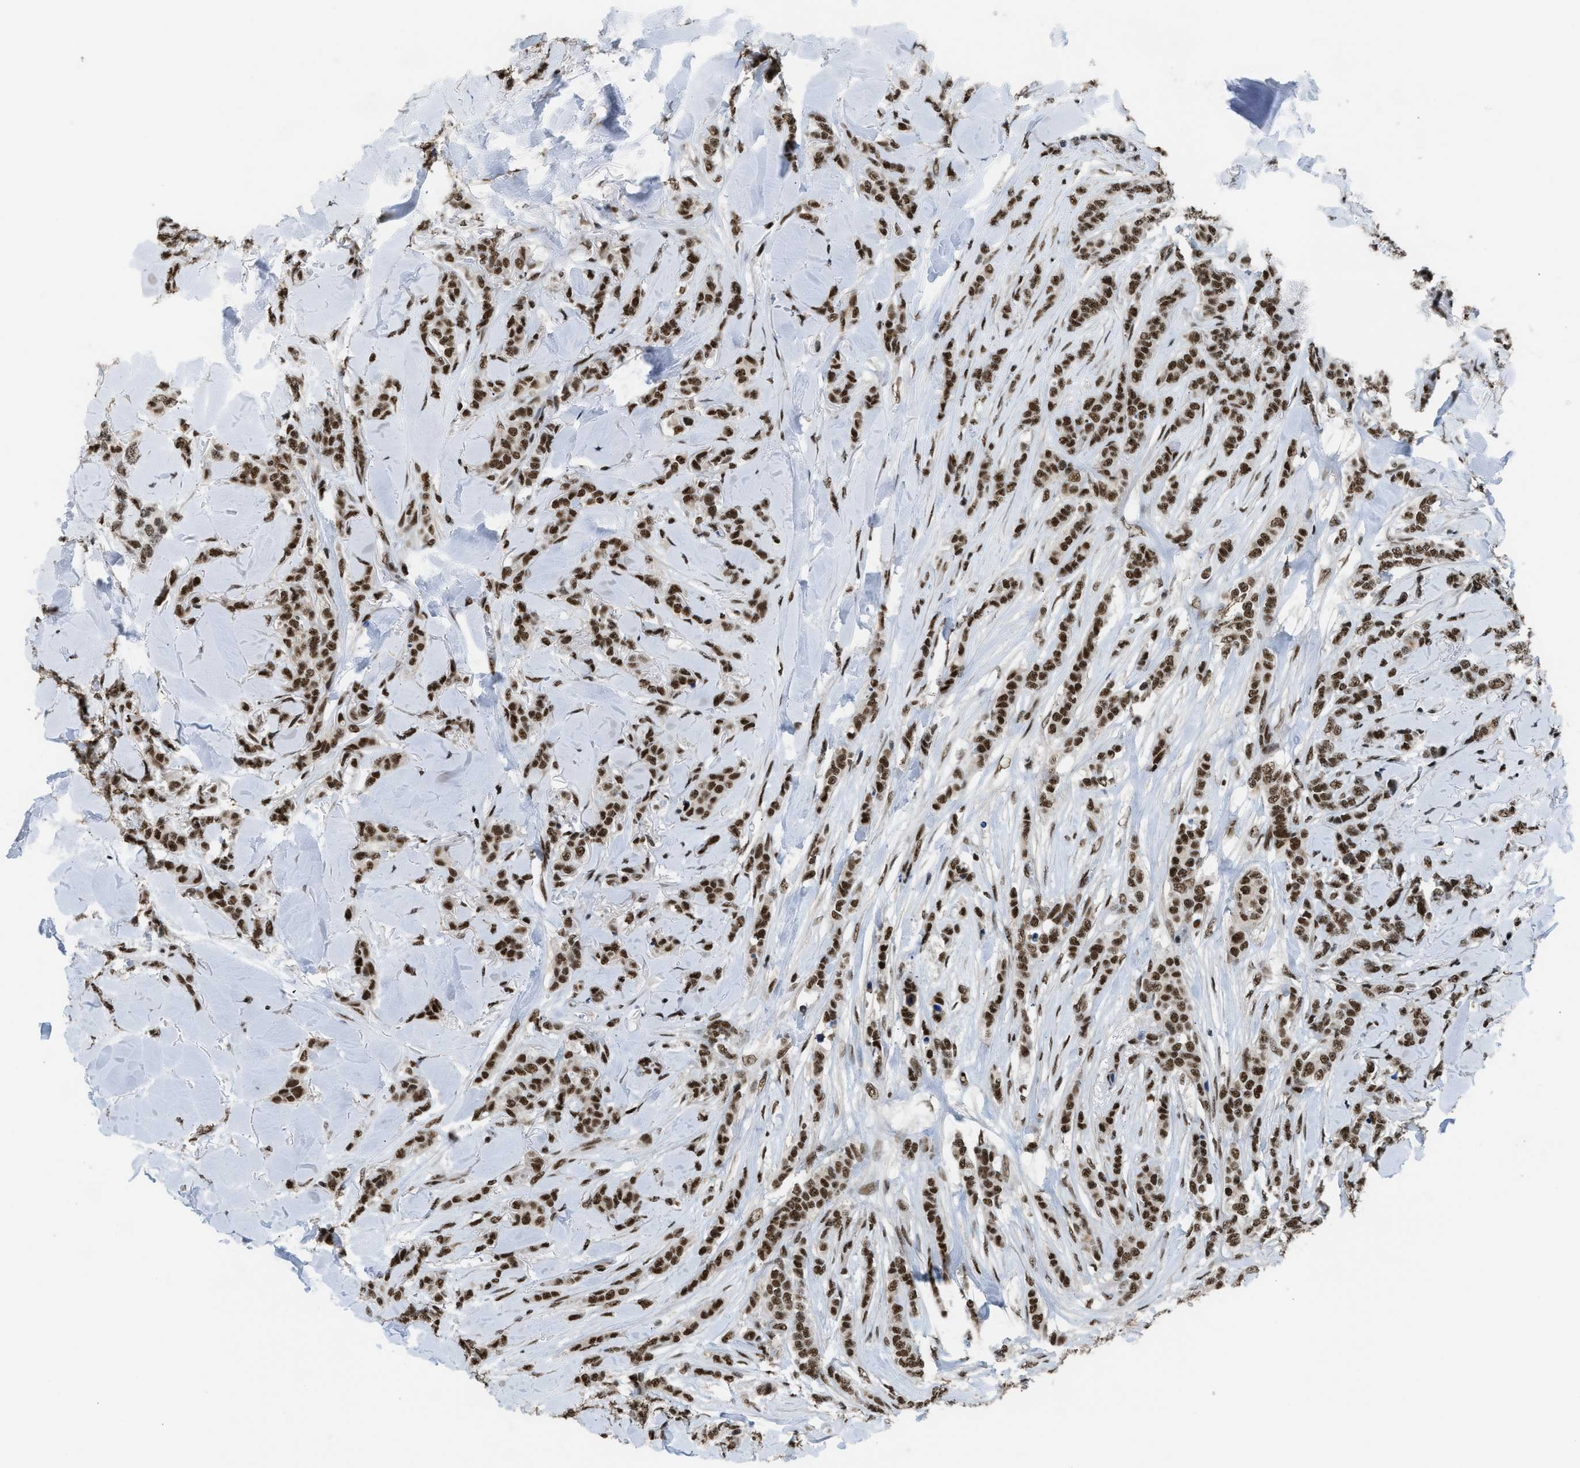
{"staining": {"intensity": "strong", "quantity": ">75%", "location": "nuclear"}, "tissue": "breast cancer", "cell_type": "Tumor cells", "image_type": "cancer", "snomed": [{"axis": "morphology", "description": "Lobular carcinoma"}, {"axis": "topography", "description": "Skin"}, {"axis": "topography", "description": "Breast"}], "caption": "The immunohistochemical stain labels strong nuclear staining in tumor cells of breast cancer tissue.", "gene": "SCAF4", "patient": {"sex": "female", "age": 46}}